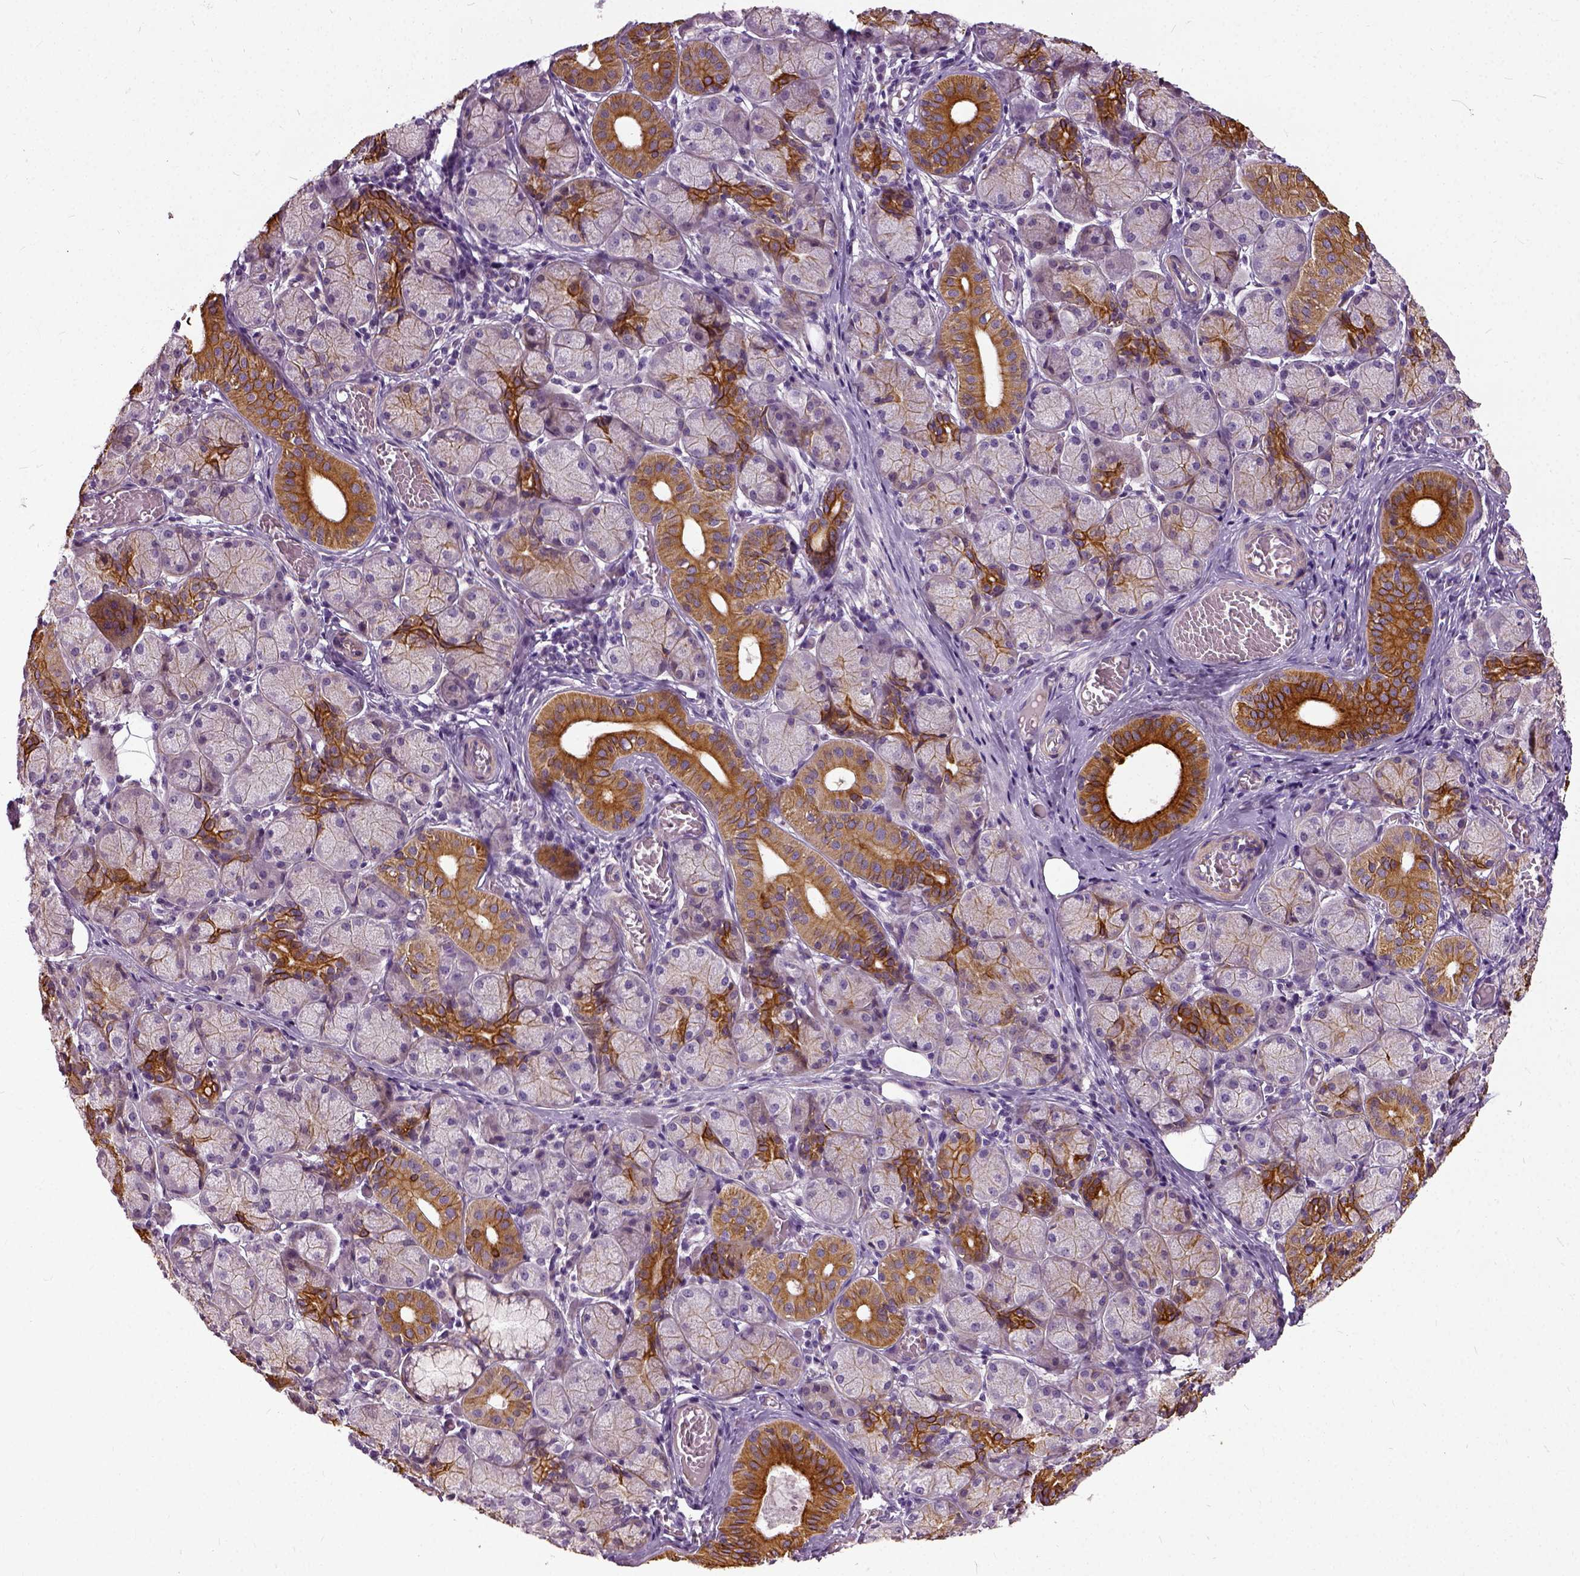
{"staining": {"intensity": "strong", "quantity": "25%-75%", "location": "cytoplasmic/membranous"}, "tissue": "salivary gland", "cell_type": "Glandular cells", "image_type": "normal", "snomed": [{"axis": "morphology", "description": "Normal tissue, NOS"}, {"axis": "topography", "description": "Salivary gland"}, {"axis": "topography", "description": "Peripheral nerve tissue"}], "caption": "This image exhibits normal salivary gland stained with immunohistochemistry to label a protein in brown. The cytoplasmic/membranous of glandular cells show strong positivity for the protein. Nuclei are counter-stained blue.", "gene": "ILRUN", "patient": {"sex": "female", "age": 24}}